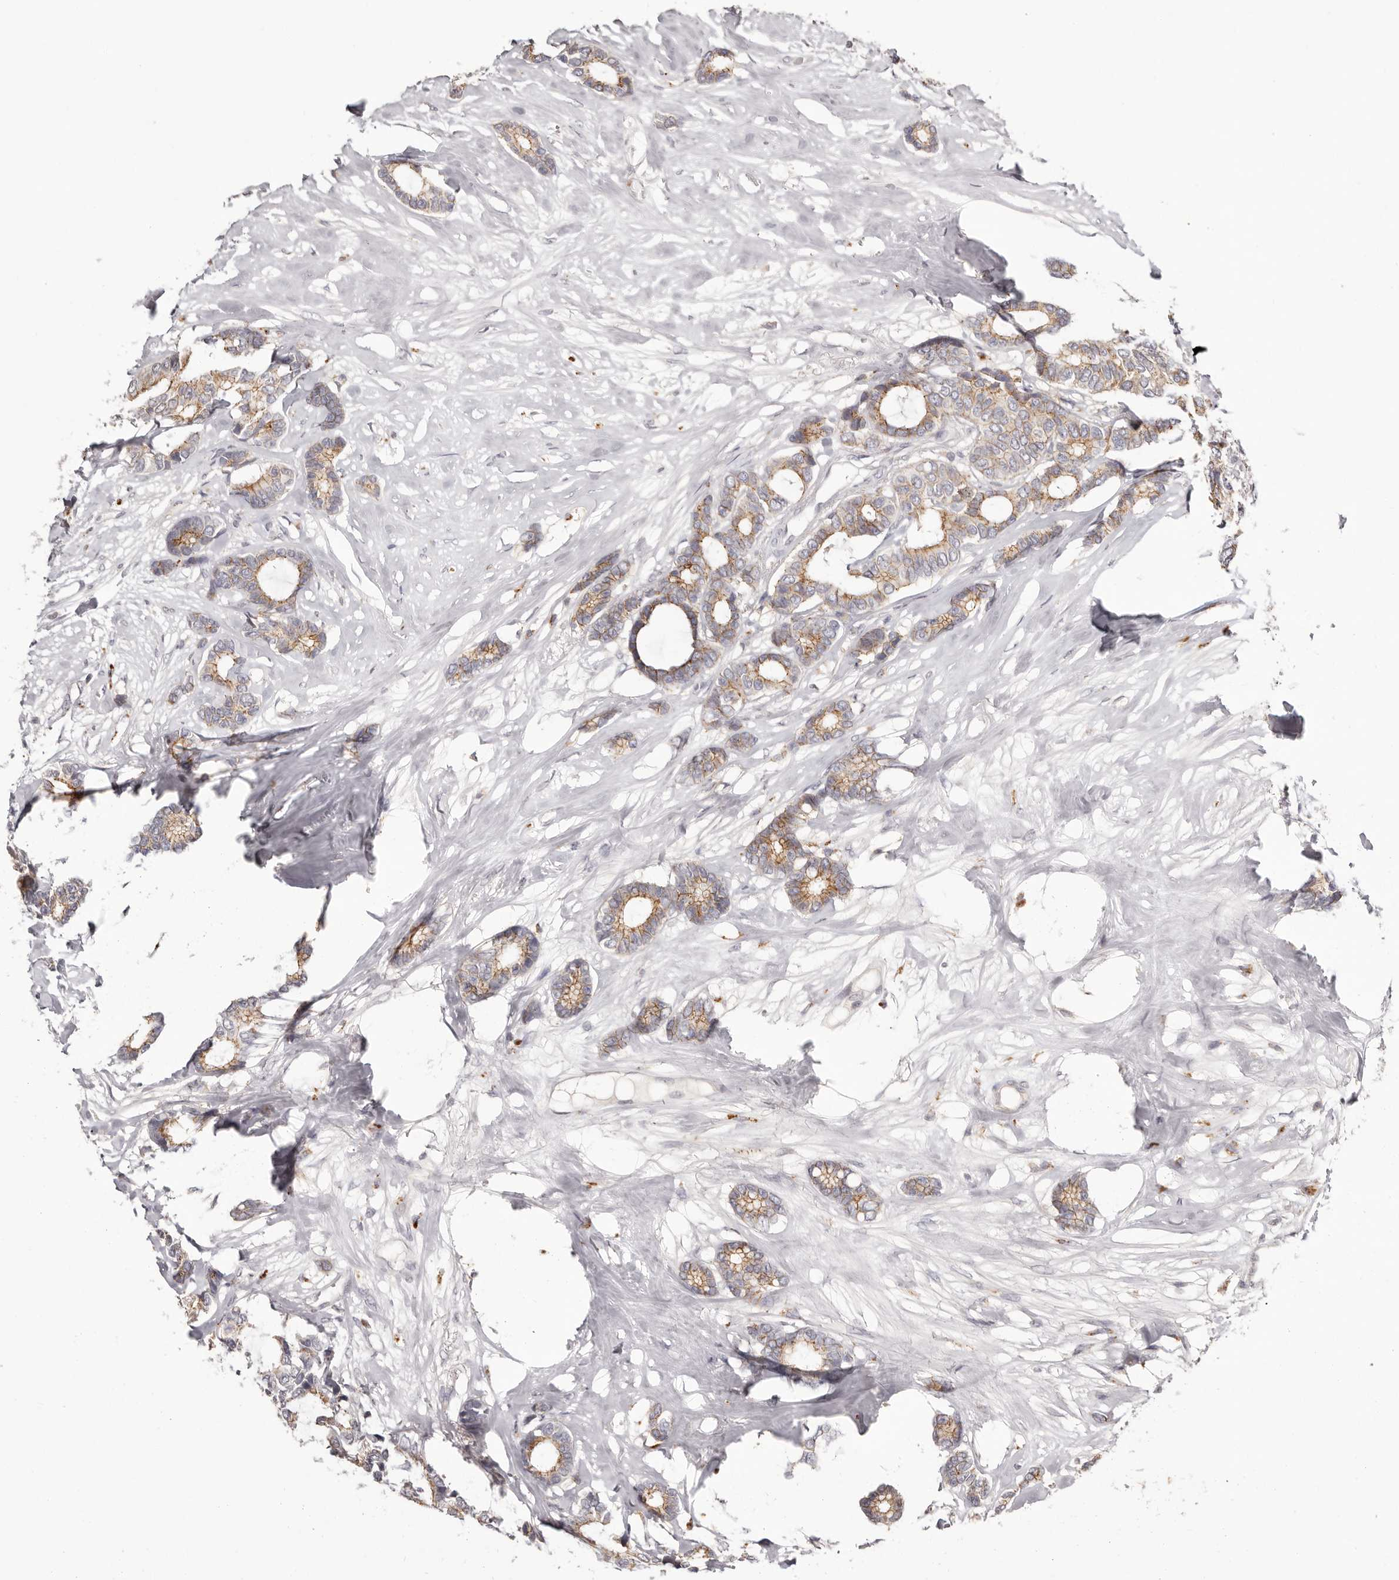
{"staining": {"intensity": "moderate", "quantity": ">75%", "location": "cytoplasmic/membranous"}, "tissue": "breast cancer", "cell_type": "Tumor cells", "image_type": "cancer", "snomed": [{"axis": "morphology", "description": "Duct carcinoma"}, {"axis": "topography", "description": "Breast"}], "caption": "Breast infiltrating ductal carcinoma stained for a protein (brown) exhibits moderate cytoplasmic/membranous positive expression in approximately >75% of tumor cells.", "gene": "PCDHB6", "patient": {"sex": "female", "age": 87}}